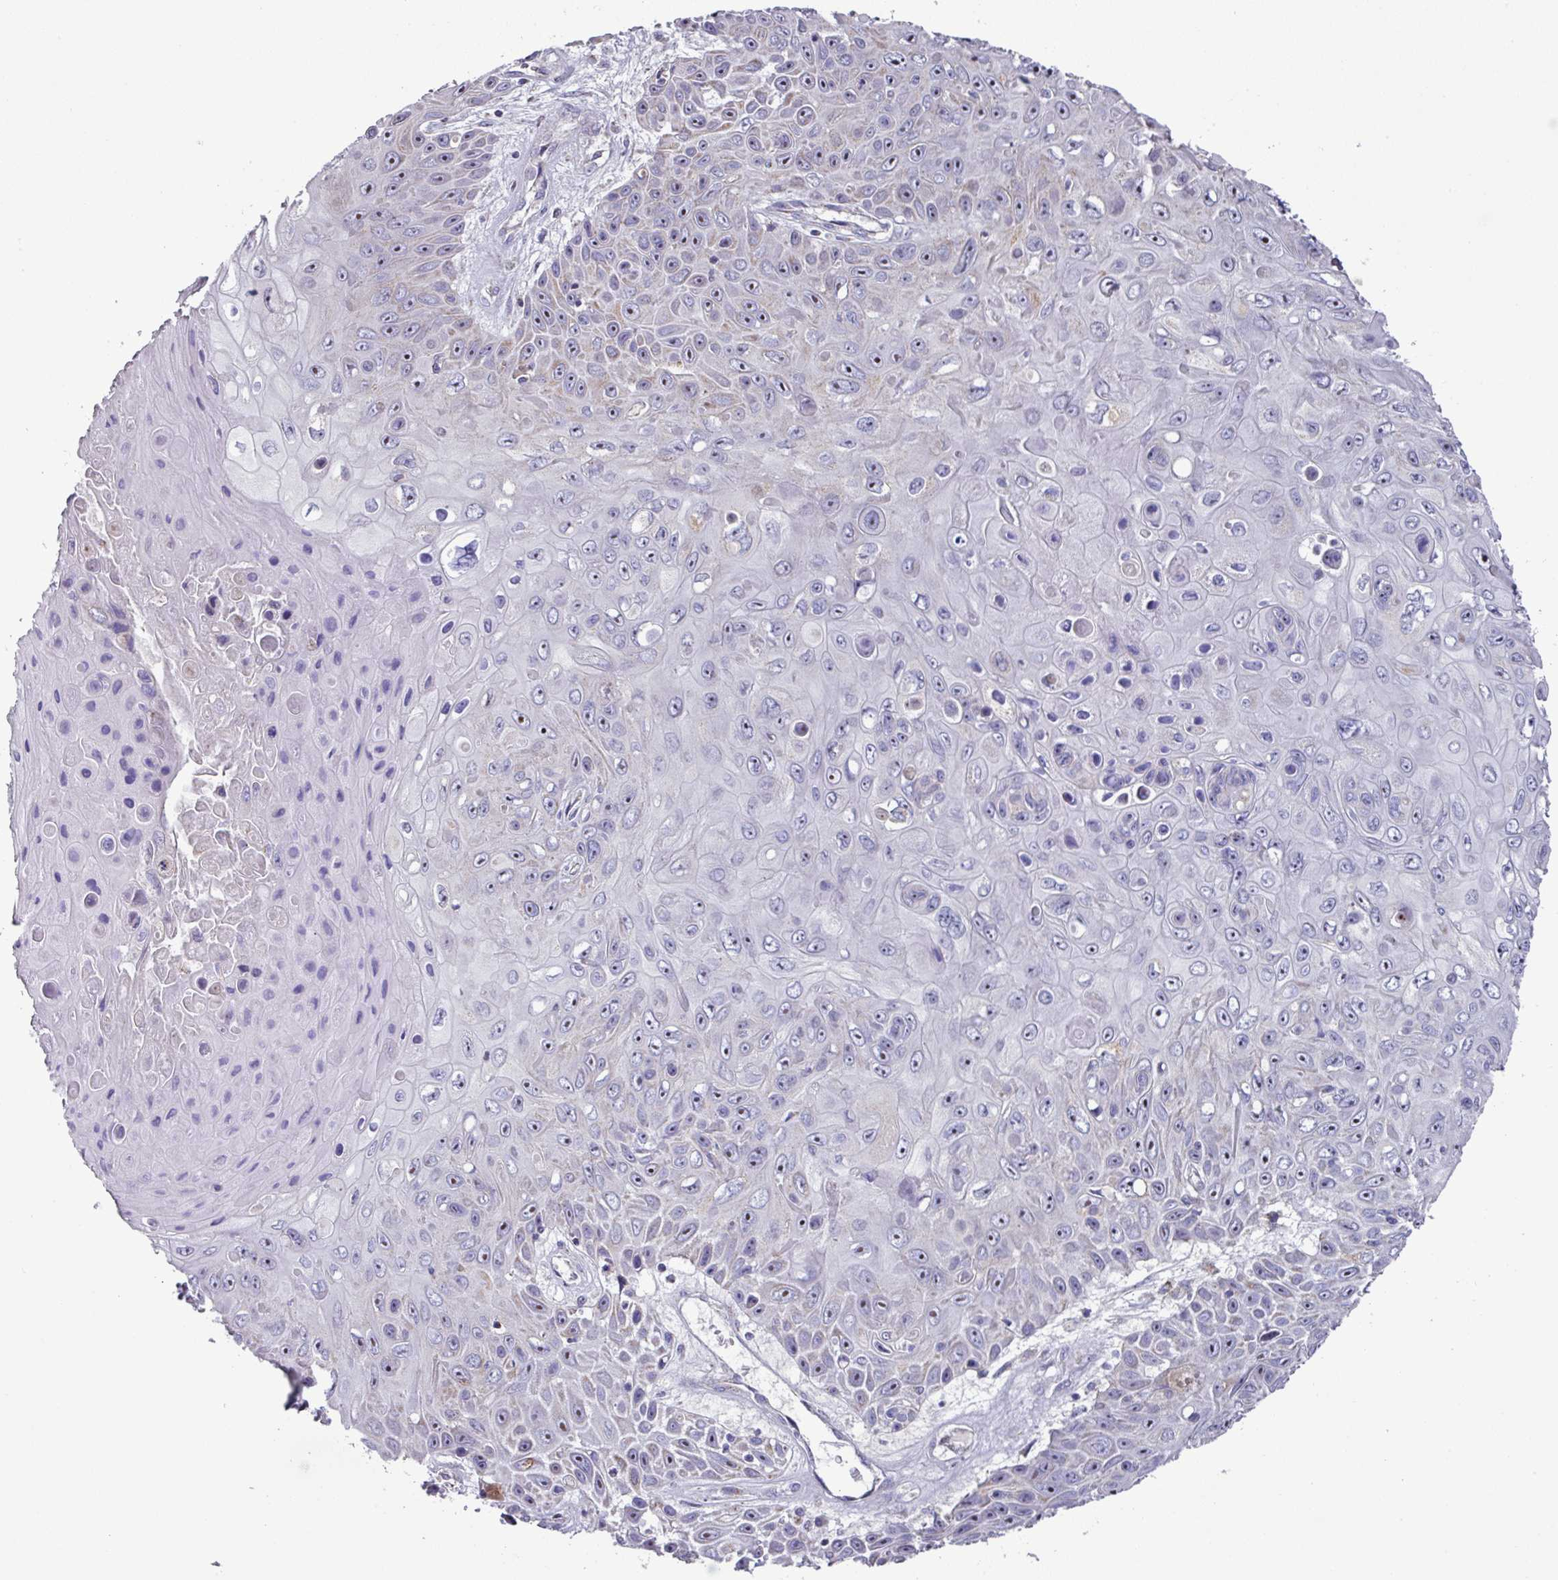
{"staining": {"intensity": "negative", "quantity": "none", "location": "none"}, "tissue": "skin cancer", "cell_type": "Tumor cells", "image_type": "cancer", "snomed": [{"axis": "morphology", "description": "Squamous cell carcinoma, NOS"}, {"axis": "topography", "description": "Skin"}], "caption": "Human skin squamous cell carcinoma stained for a protein using IHC shows no expression in tumor cells.", "gene": "MT-ND4", "patient": {"sex": "male", "age": 82}}